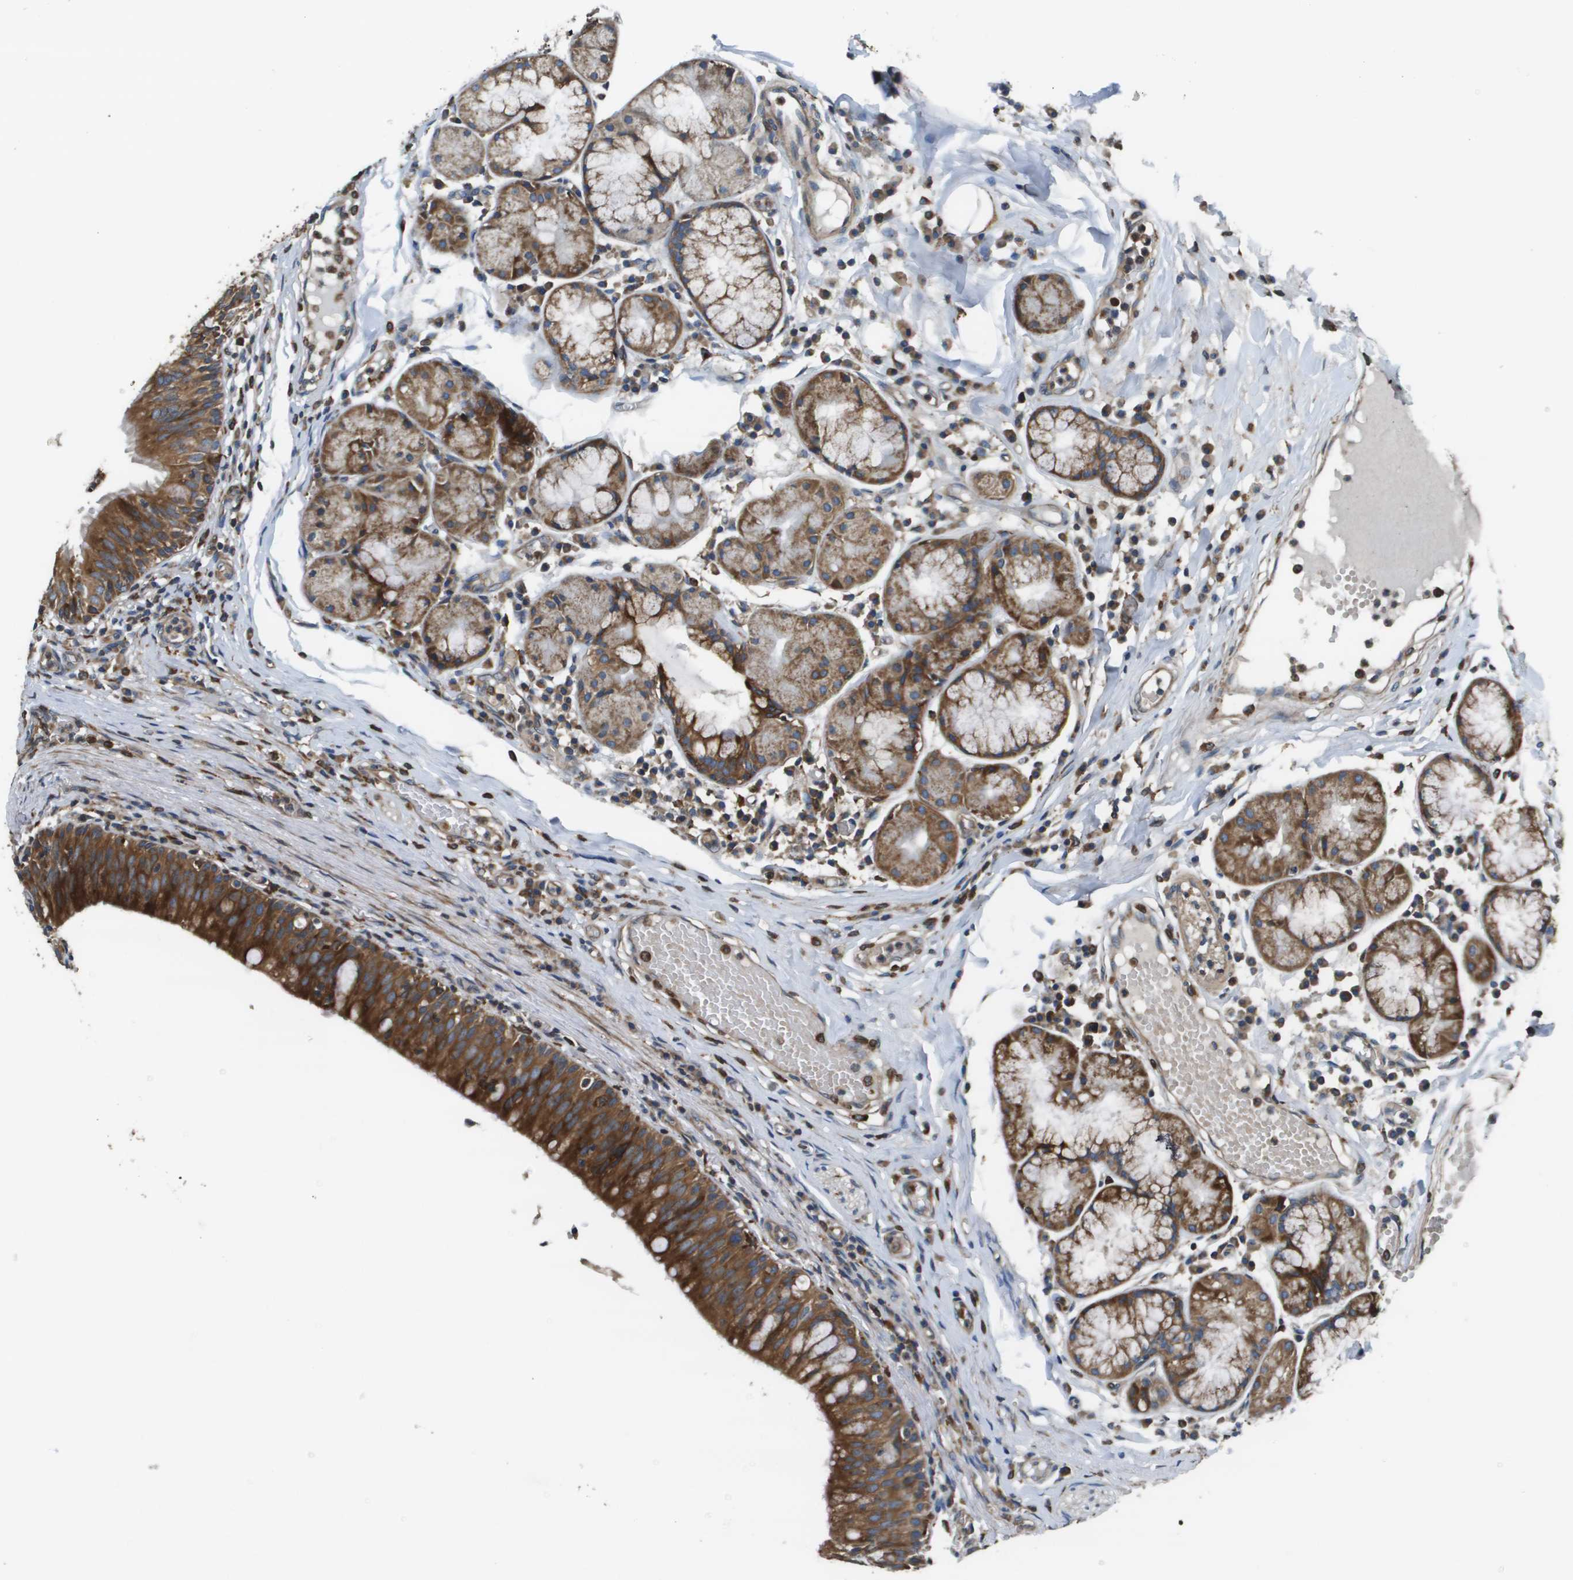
{"staining": {"intensity": "strong", "quantity": ">75%", "location": "cytoplasmic/membranous"}, "tissue": "carcinoid", "cell_type": "Tumor cells", "image_type": "cancer", "snomed": [{"axis": "morphology", "description": "Carcinoid, malignant, NOS"}, {"axis": "topography", "description": "Lung"}], "caption": "Tumor cells show high levels of strong cytoplasmic/membranous positivity in approximately >75% of cells in human carcinoid. (Stains: DAB in brown, nuclei in blue, Microscopy: brightfield microscopy at high magnification).", "gene": "CNPY3", "patient": {"sex": "male", "age": 30}}